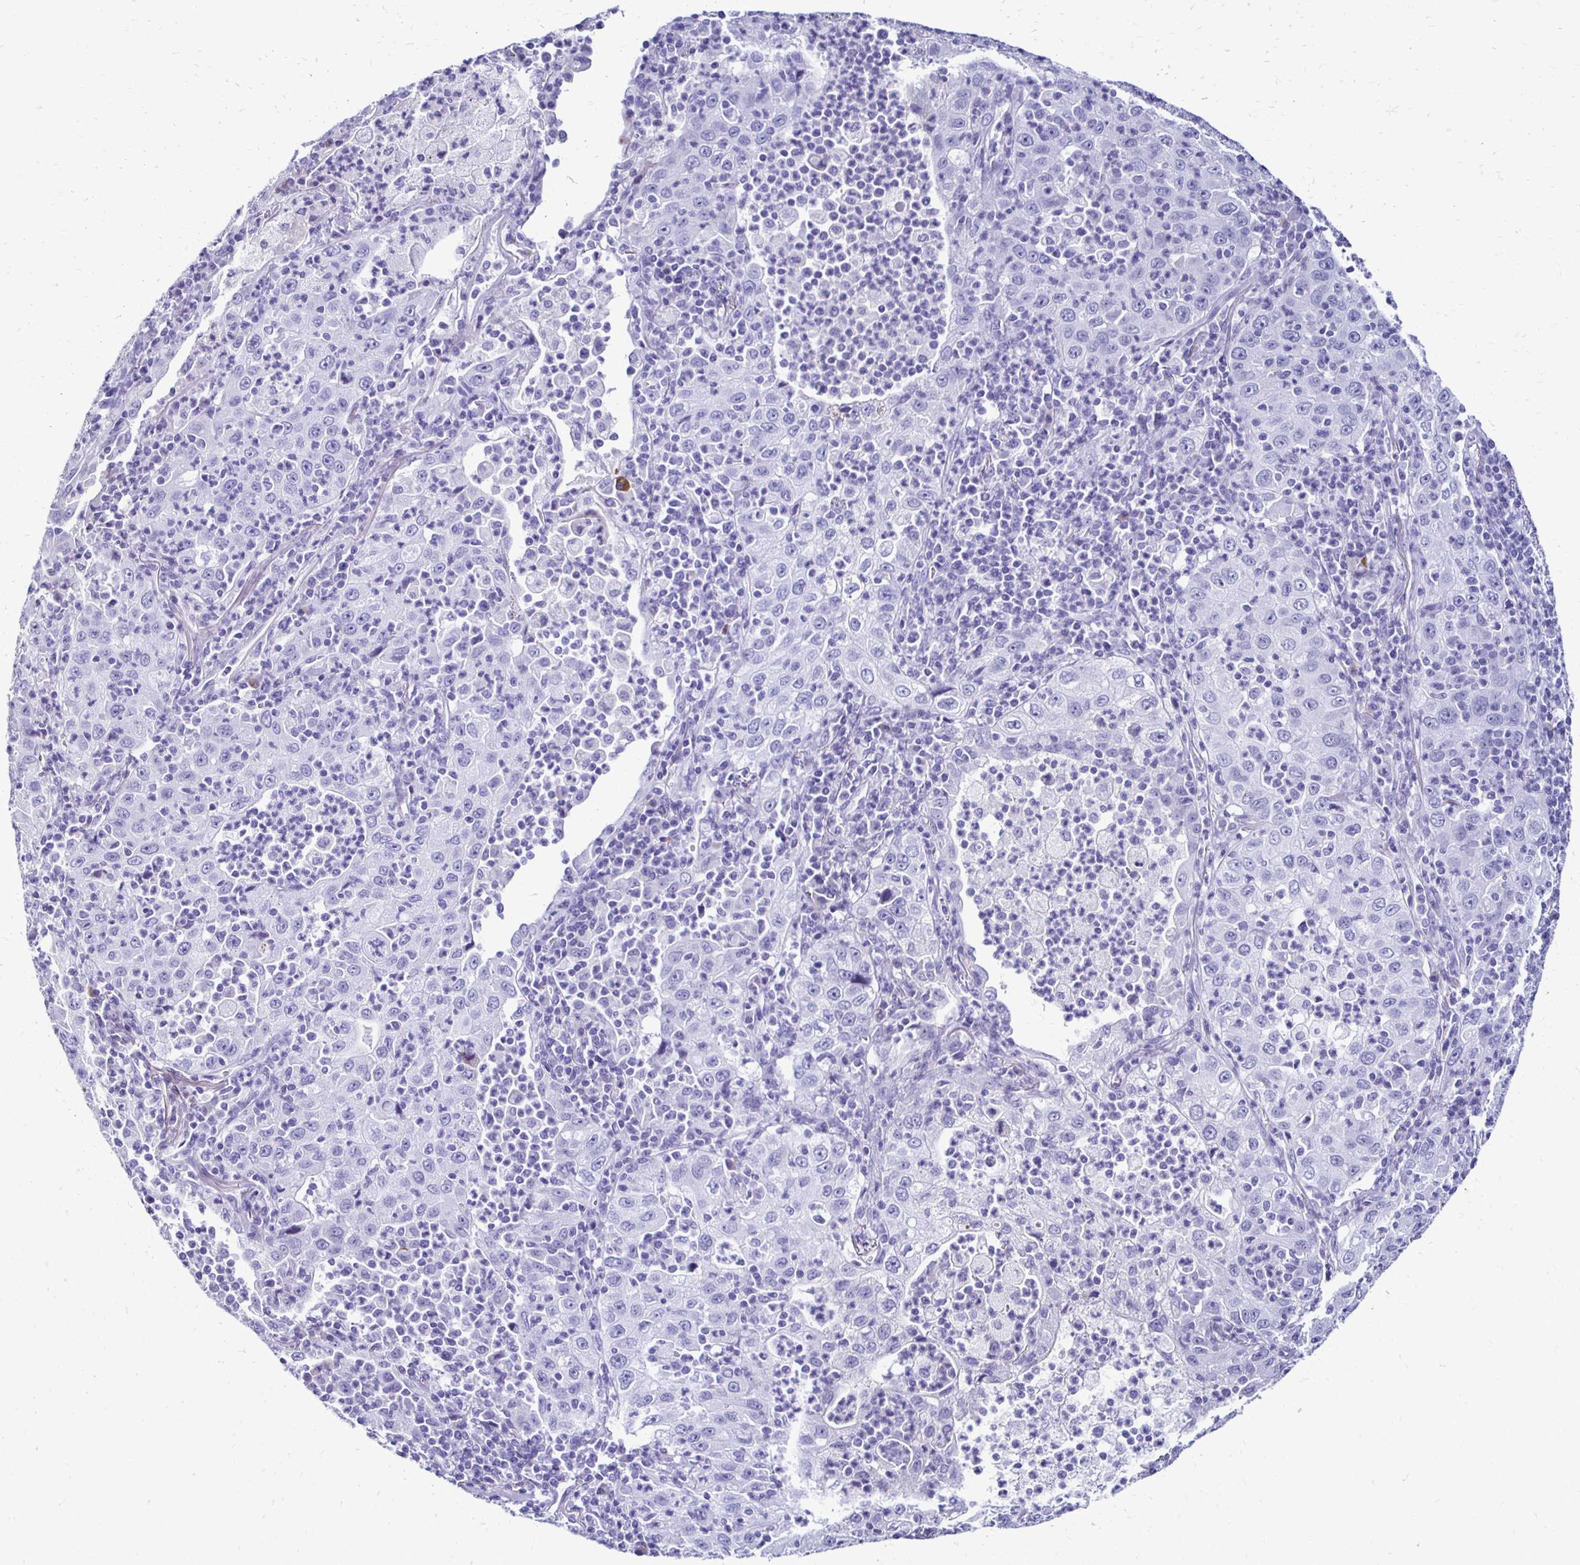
{"staining": {"intensity": "negative", "quantity": "none", "location": "none"}, "tissue": "lung cancer", "cell_type": "Tumor cells", "image_type": "cancer", "snomed": [{"axis": "morphology", "description": "Squamous cell carcinoma, NOS"}, {"axis": "topography", "description": "Lung"}], "caption": "The photomicrograph shows no staining of tumor cells in squamous cell carcinoma (lung).", "gene": "CST5", "patient": {"sex": "male", "age": 71}}